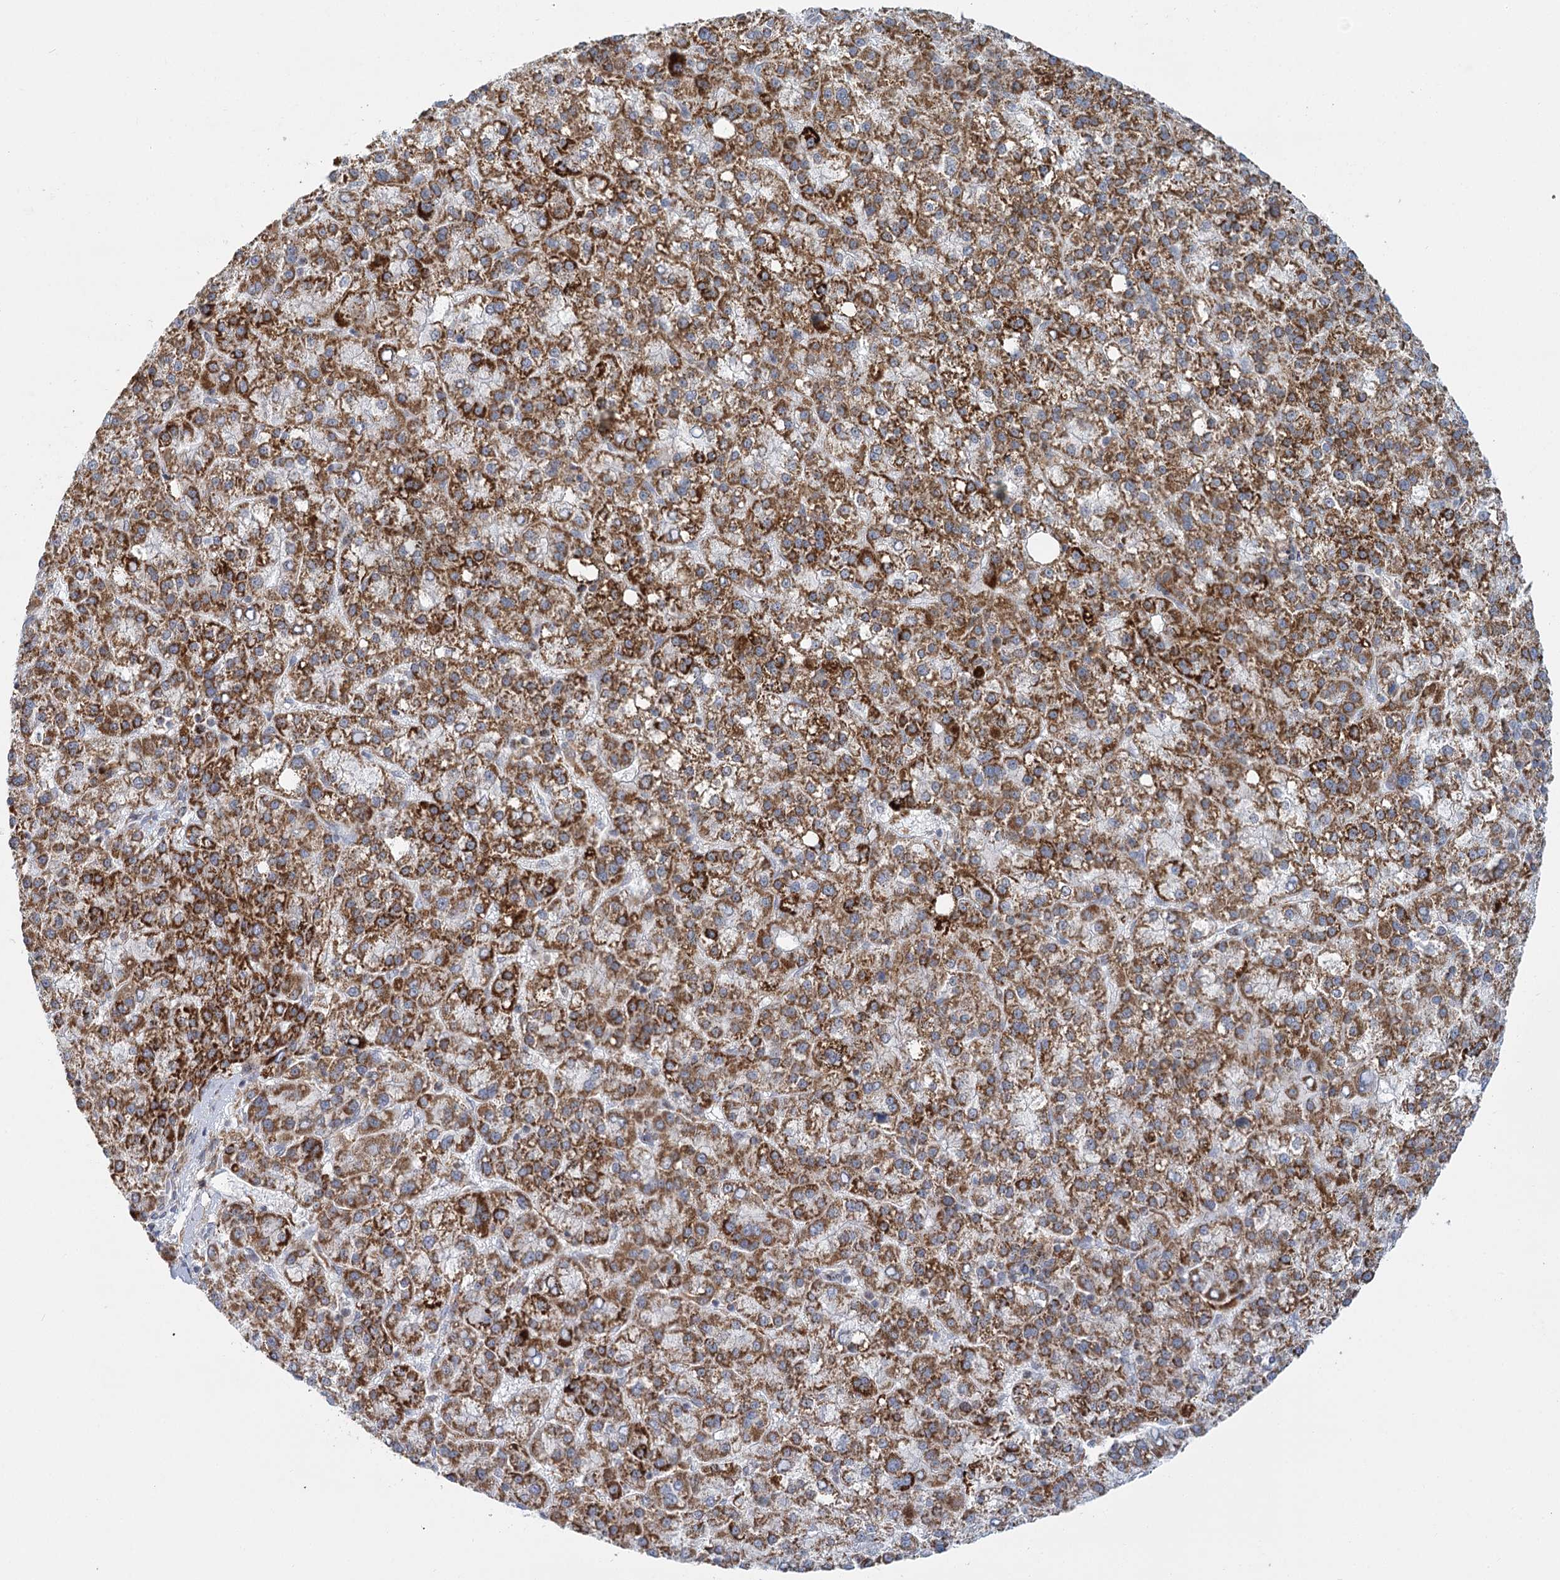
{"staining": {"intensity": "strong", "quantity": ">75%", "location": "cytoplasmic/membranous"}, "tissue": "liver cancer", "cell_type": "Tumor cells", "image_type": "cancer", "snomed": [{"axis": "morphology", "description": "Carcinoma, Hepatocellular, NOS"}, {"axis": "topography", "description": "Liver"}], "caption": "The image displays immunohistochemical staining of liver cancer. There is strong cytoplasmic/membranous staining is present in about >75% of tumor cells.", "gene": "TAS1R1", "patient": {"sex": "female", "age": 58}}